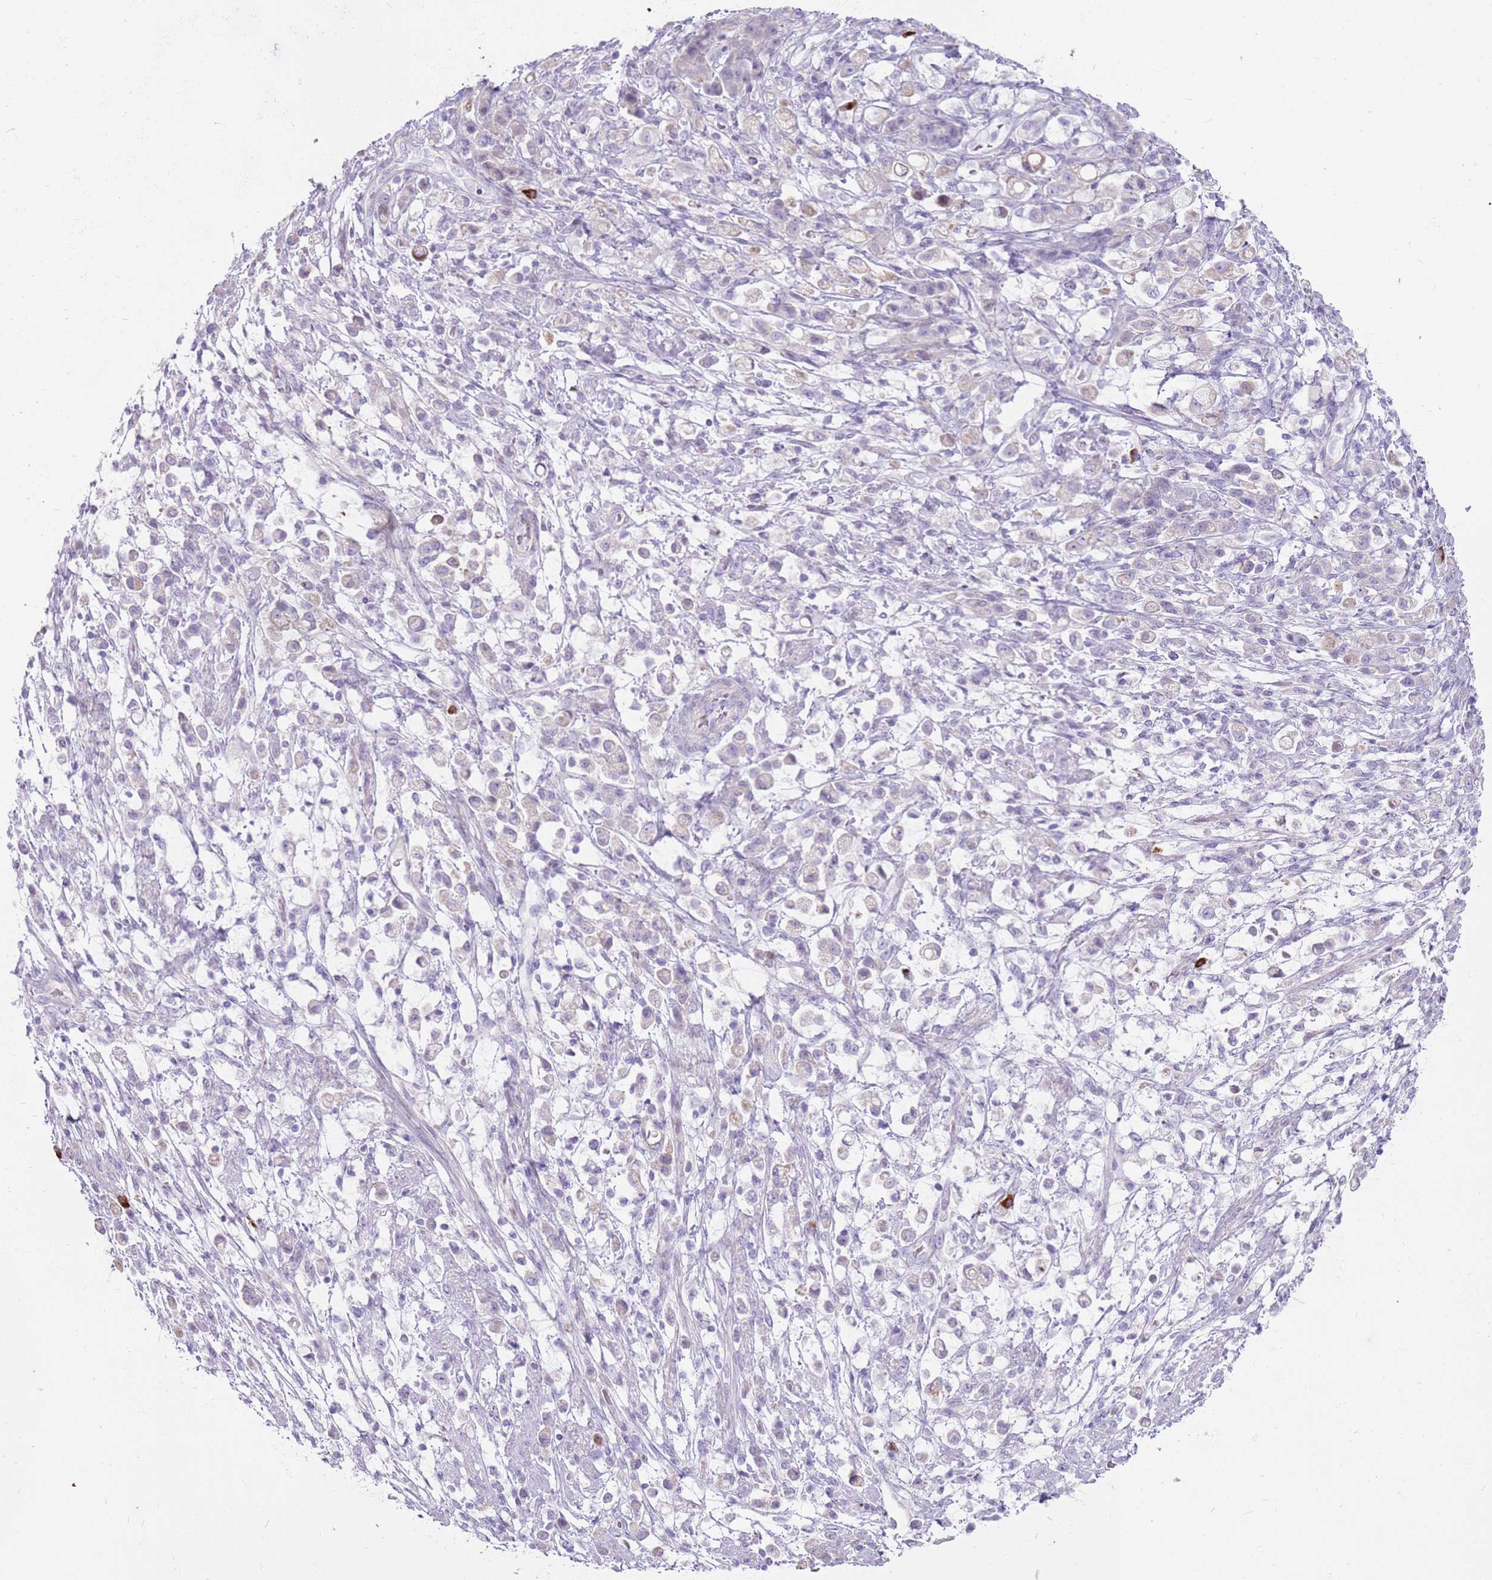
{"staining": {"intensity": "negative", "quantity": "none", "location": "none"}, "tissue": "stomach cancer", "cell_type": "Tumor cells", "image_type": "cancer", "snomed": [{"axis": "morphology", "description": "Adenocarcinoma, NOS"}, {"axis": "topography", "description": "Stomach"}], "caption": "A micrograph of stomach cancer stained for a protein exhibits no brown staining in tumor cells. Brightfield microscopy of IHC stained with DAB (brown) and hematoxylin (blue), captured at high magnification.", "gene": "MCUB", "patient": {"sex": "female", "age": 60}}